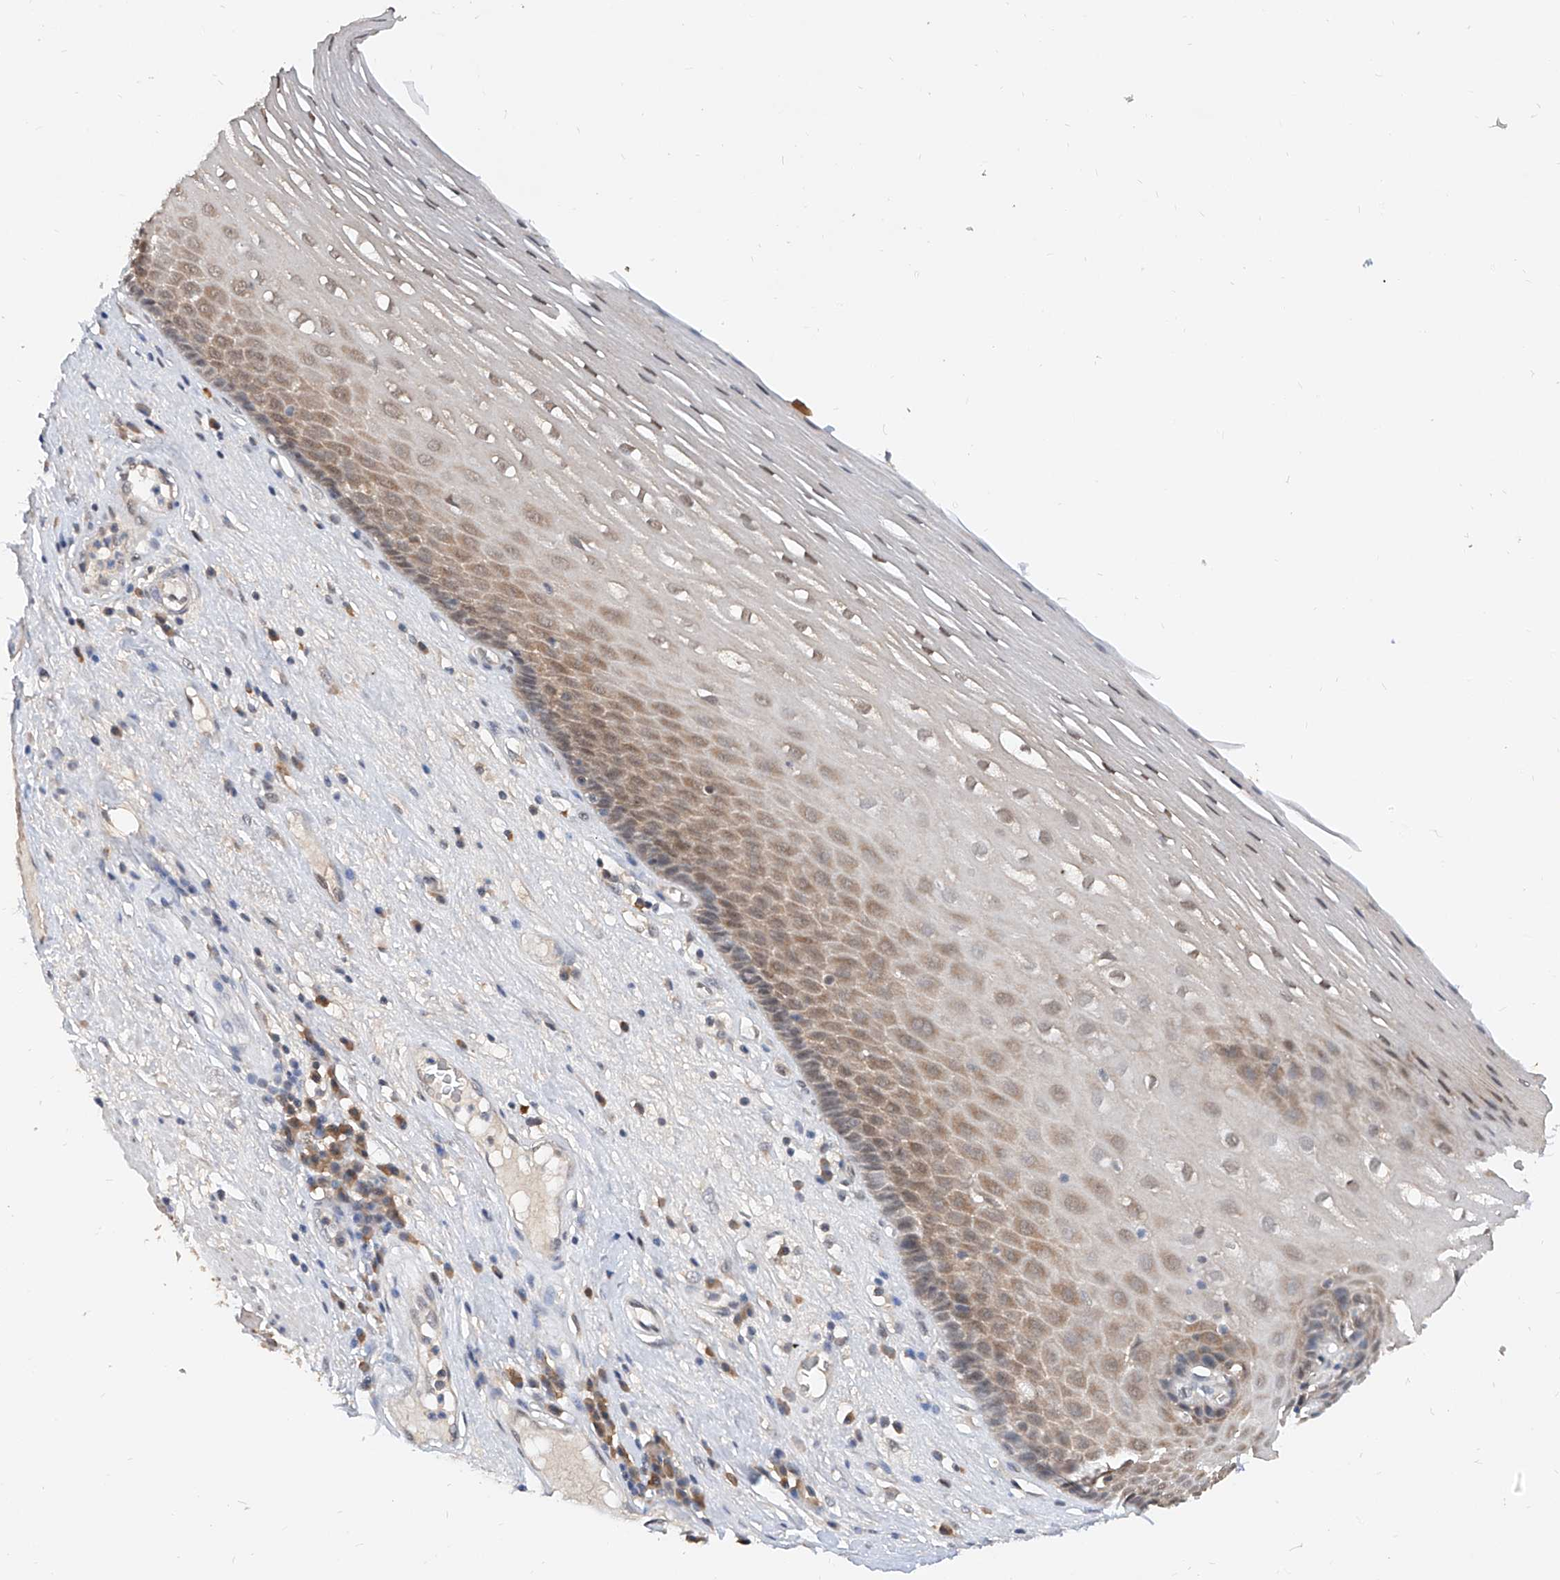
{"staining": {"intensity": "weak", "quantity": "25%-75%", "location": "cytoplasmic/membranous,nuclear"}, "tissue": "esophagus", "cell_type": "Squamous epithelial cells", "image_type": "normal", "snomed": [{"axis": "morphology", "description": "Normal tissue, NOS"}, {"axis": "topography", "description": "Esophagus"}], "caption": "Immunohistochemistry (IHC) of normal human esophagus displays low levels of weak cytoplasmic/membranous,nuclear staining in approximately 25%-75% of squamous epithelial cells.", "gene": "CARMIL3", "patient": {"sex": "male", "age": 62}}